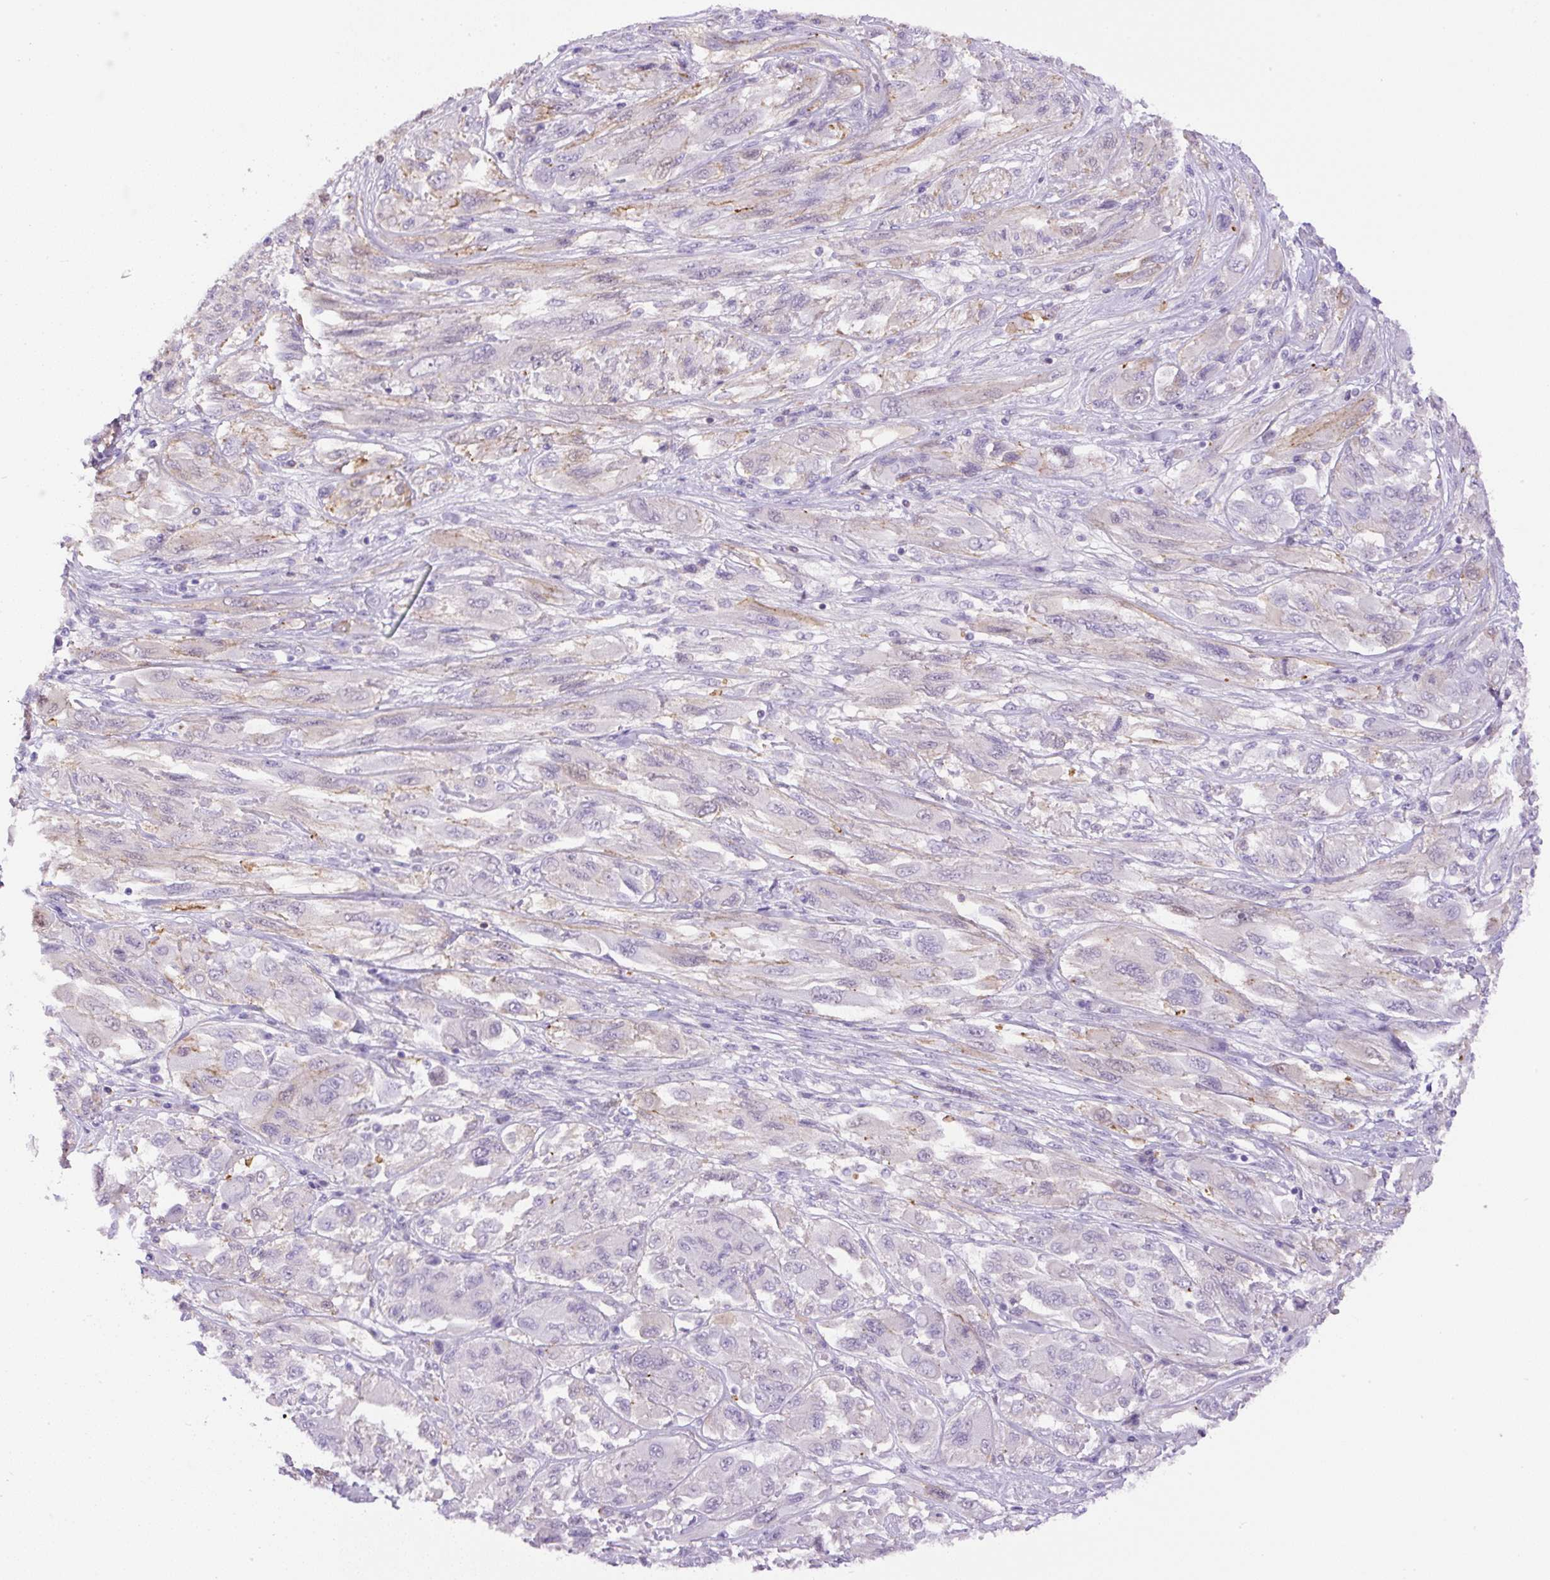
{"staining": {"intensity": "negative", "quantity": "none", "location": "none"}, "tissue": "melanoma", "cell_type": "Tumor cells", "image_type": "cancer", "snomed": [{"axis": "morphology", "description": "Malignant melanoma, NOS"}, {"axis": "topography", "description": "Skin"}], "caption": "IHC of human malignant melanoma reveals no staining in tumor cells.", "gene": "B3GALT5", "patient": {"sex": "female", "age": 91}}